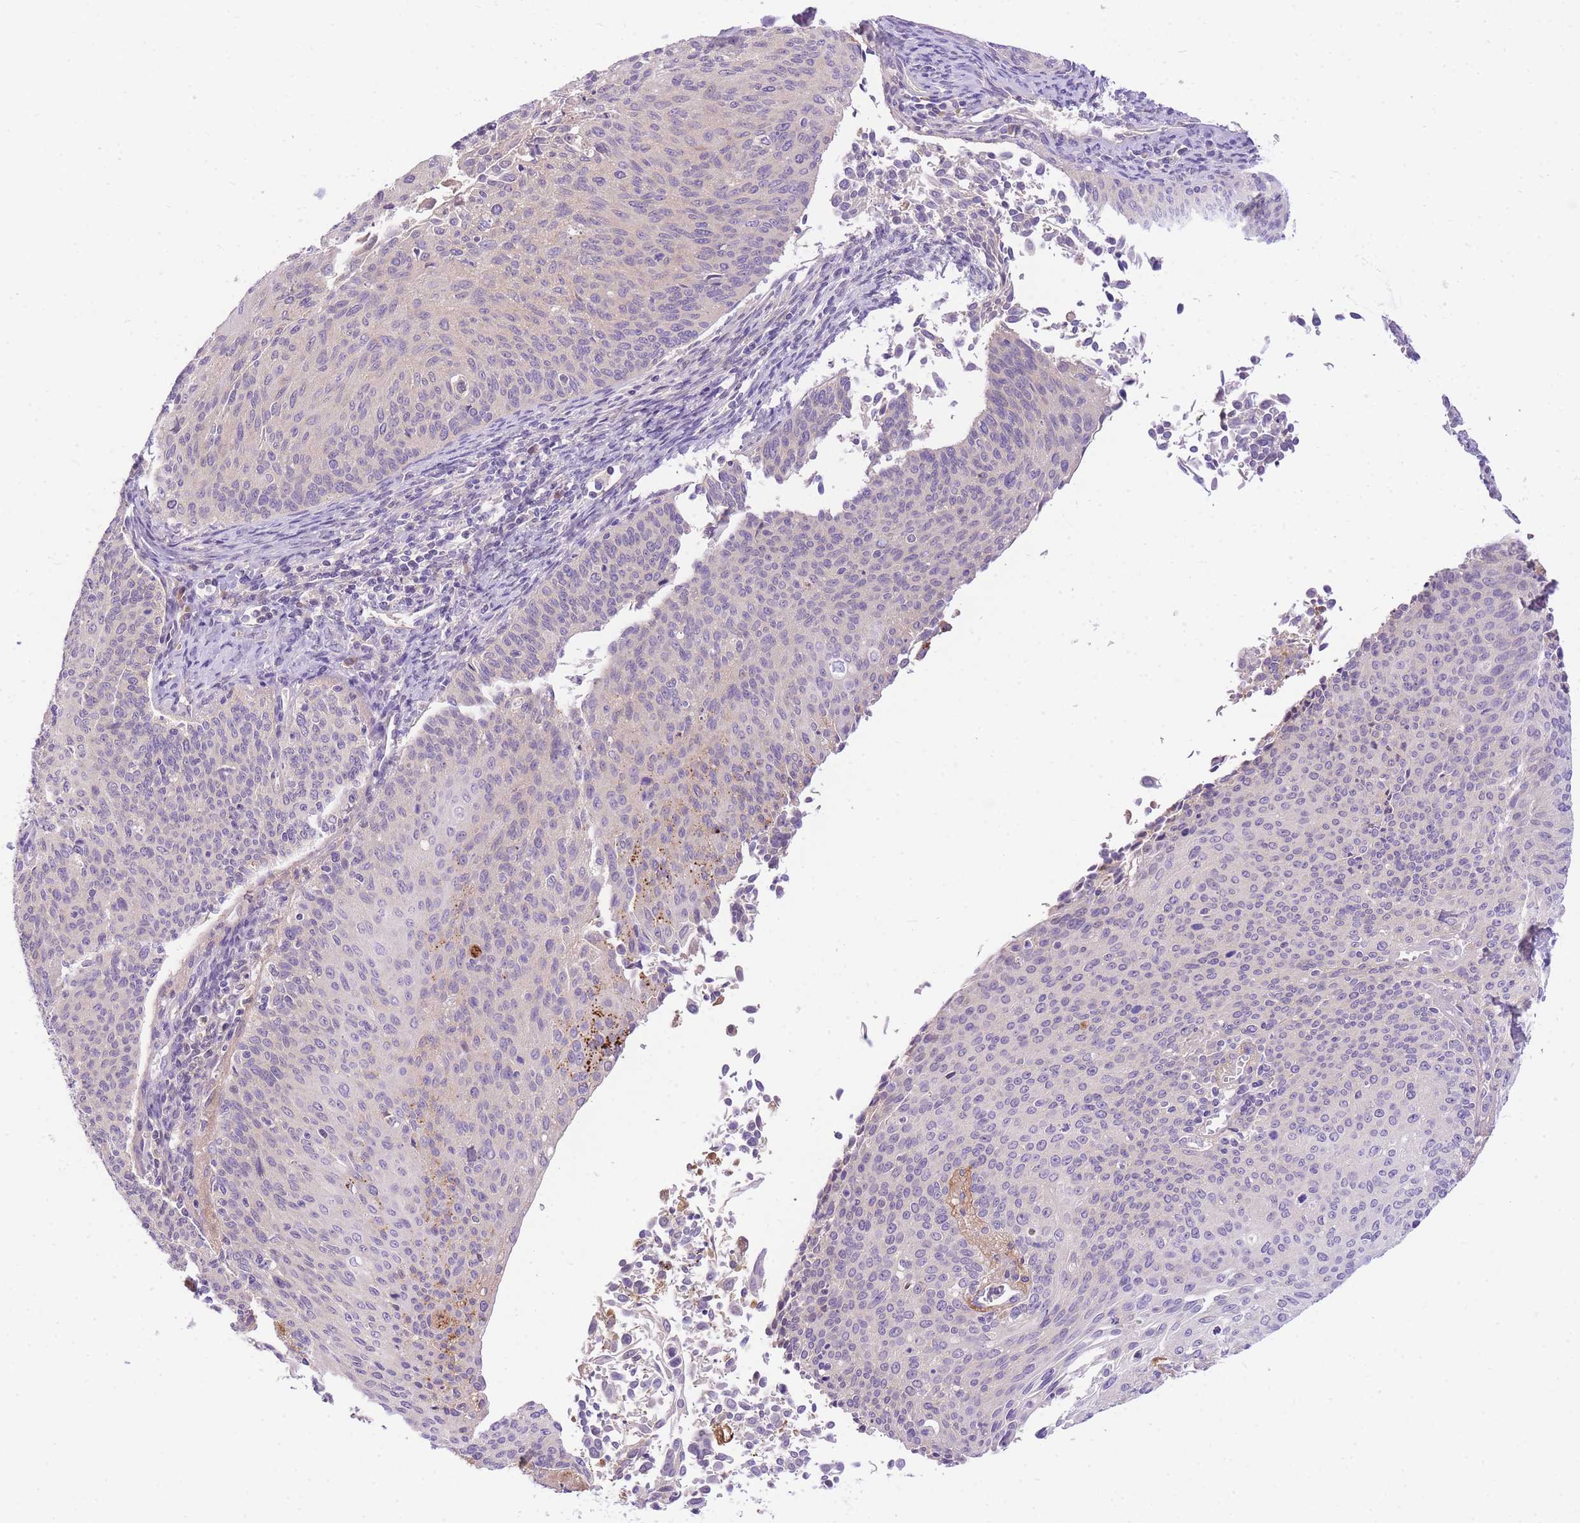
{"staining": {"intensity": "moderate", "quantity": "<25%", "location": "cytoplasmic/membranous"}, "tissue": "cervical cancer", "cell_type": "Tumor cells", "image_type": "cancer", "snomed": [{"axis": "morphology", "description": "Squamous cell carcinoma, NOS"}, {"axis": "topography", "description": "Cervix"}], "caption": "An immunohistochemistry image of tumor tissue is shown. Protein staining in brown labels moderate cytoplasmic/membranous positivity in cervical squamous cell carcinoma within tumor cells. The protein is stained brown, and the nuclei are stained in blue (DAB IHC with brightfield microscopy, high magnification).", "gene": "LIPH", "patient": {"sex": "female", "age": 55}}